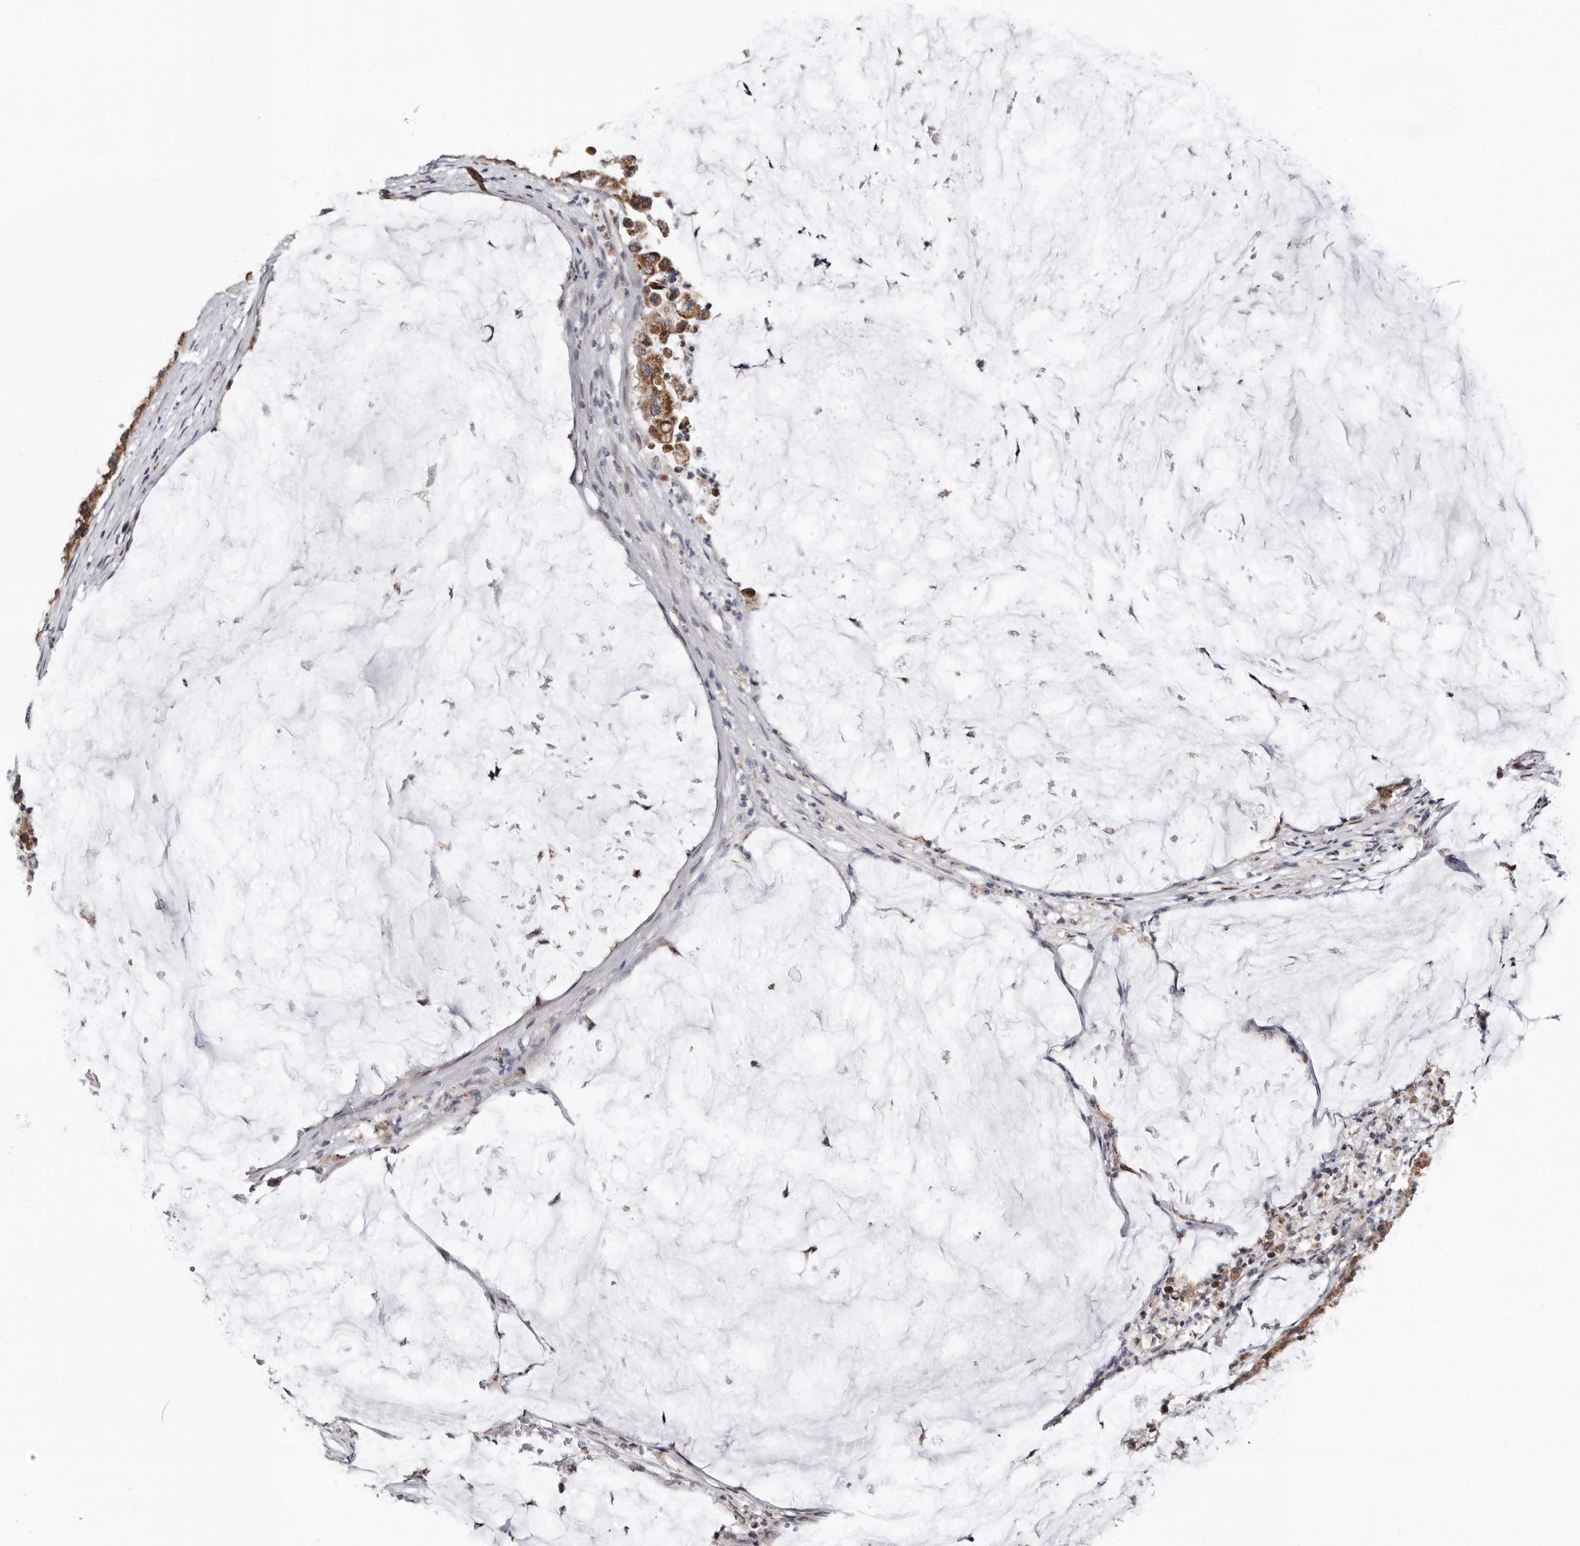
{"staining": {"intensity": "moderate", "quantity": ">75%", "location": "cytoplasmic/membranous"}, "tissue": "pancreatic cancer", "cell_type": "Tumor cells", "image_type": "cancer", "snomed": [{"axis": "morphology", "description": "Adenocarcinoma, NOS"}, {"axis": "topography", "description": "Pancreas"}], "caption": "Immunohistochemistry image of neoplastic tissue: human adenocarcinoma (pancreatic) stained using immunohistochemistry (IHC) displays medium levels of moderate protein expression localized specifically in the cytoplasmic/membranous of tumor cells, appearing as a cytoplasmic/membranous brown color.", "gene": "MRPL18", "patient": {"sex": "male", "age": 41}}